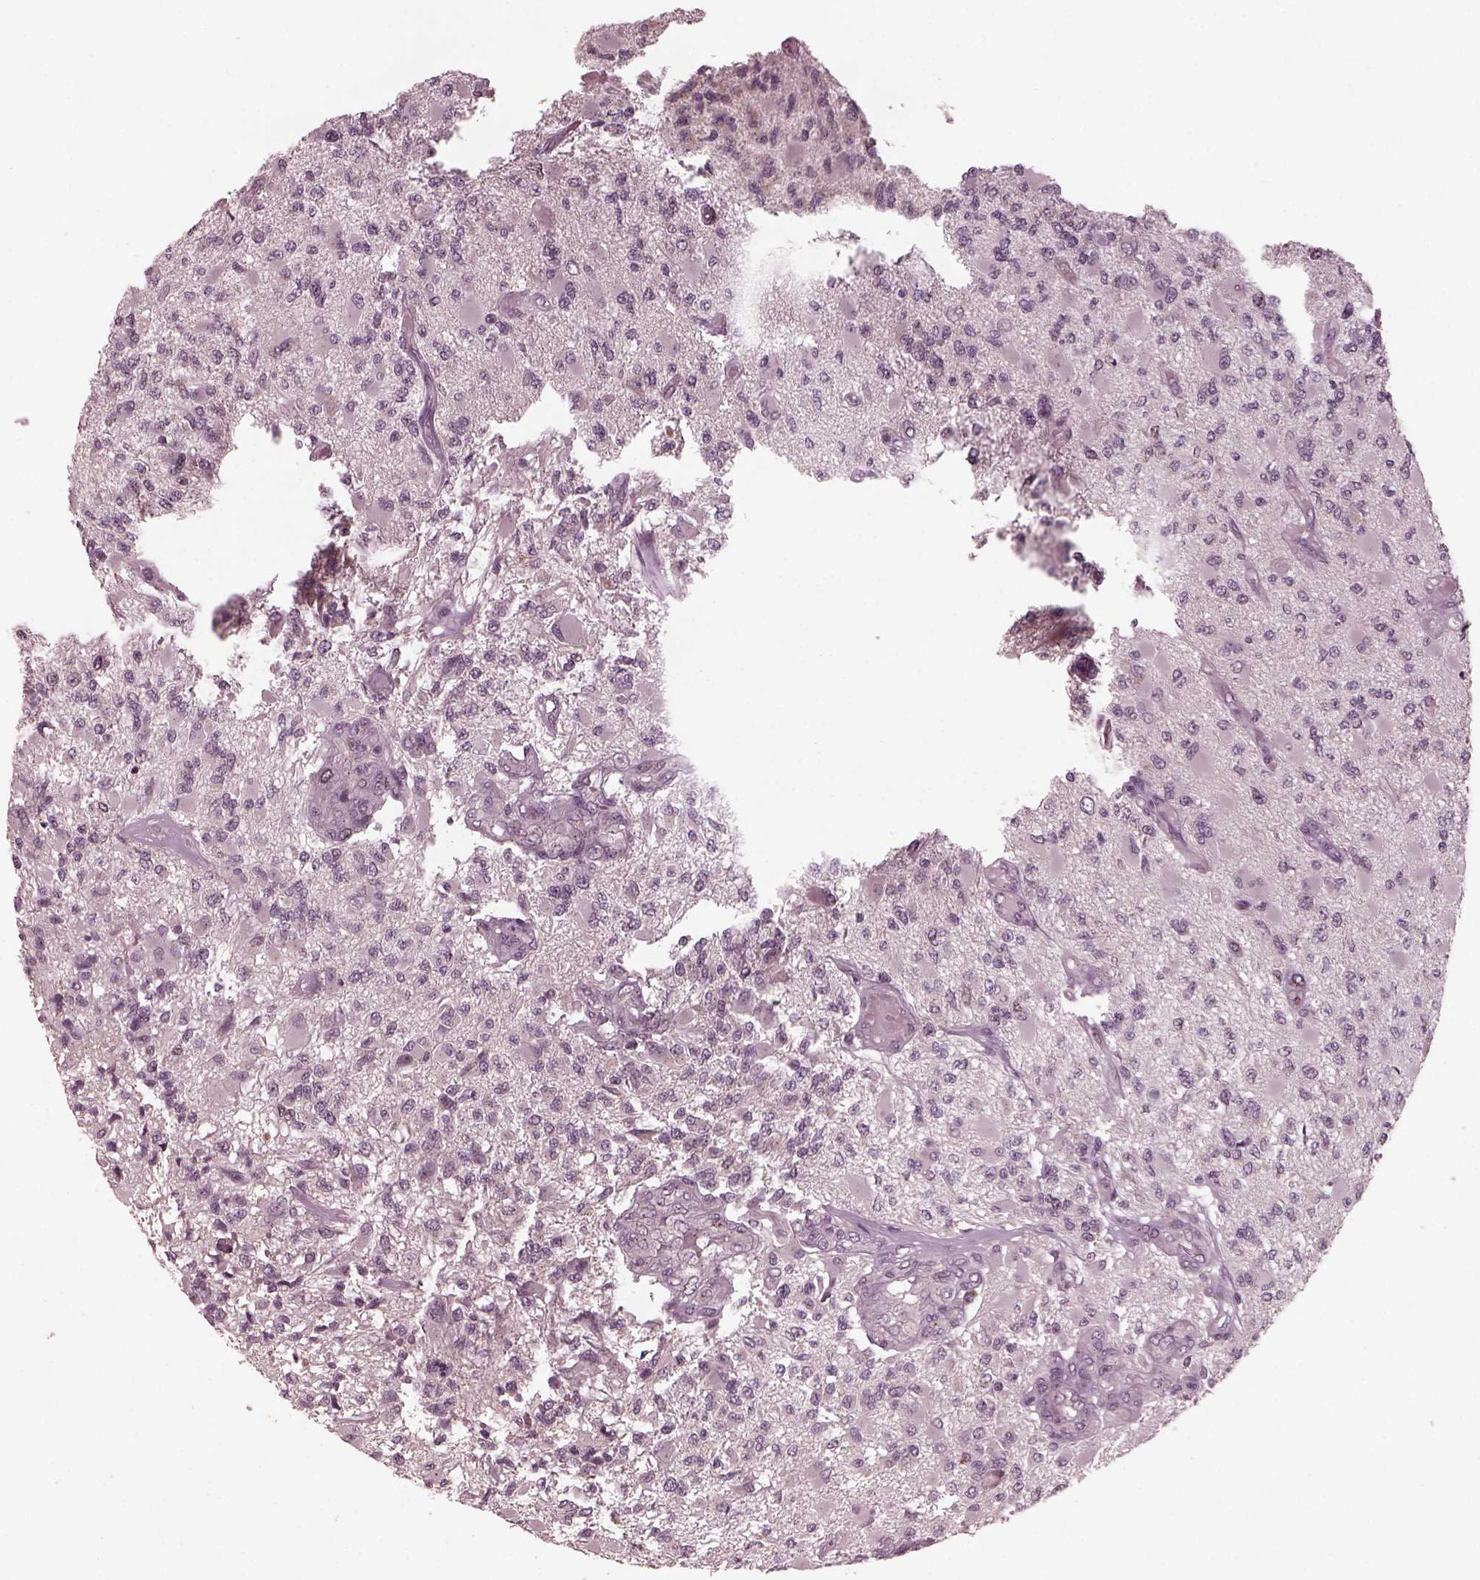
{"staining": {"intensity": "negative", "quantity": "none", "location": "none"}, "tissue": "glioma", "cell_type": "Tumor cells", "image_type": "cancer", "snomed": [{"axis": "morphology", "description": "Glioma, malignant, High grade"}, {"axis": "topography", "description": "Brain"}], "caption": "The photomicrograph exhibits no staining of tumor cells in glioma. (DAB immunohistochemistry with hematoxylin counter stain).", "gene": "SAXO1", "patient": {"sex": "female", "age": 63}}